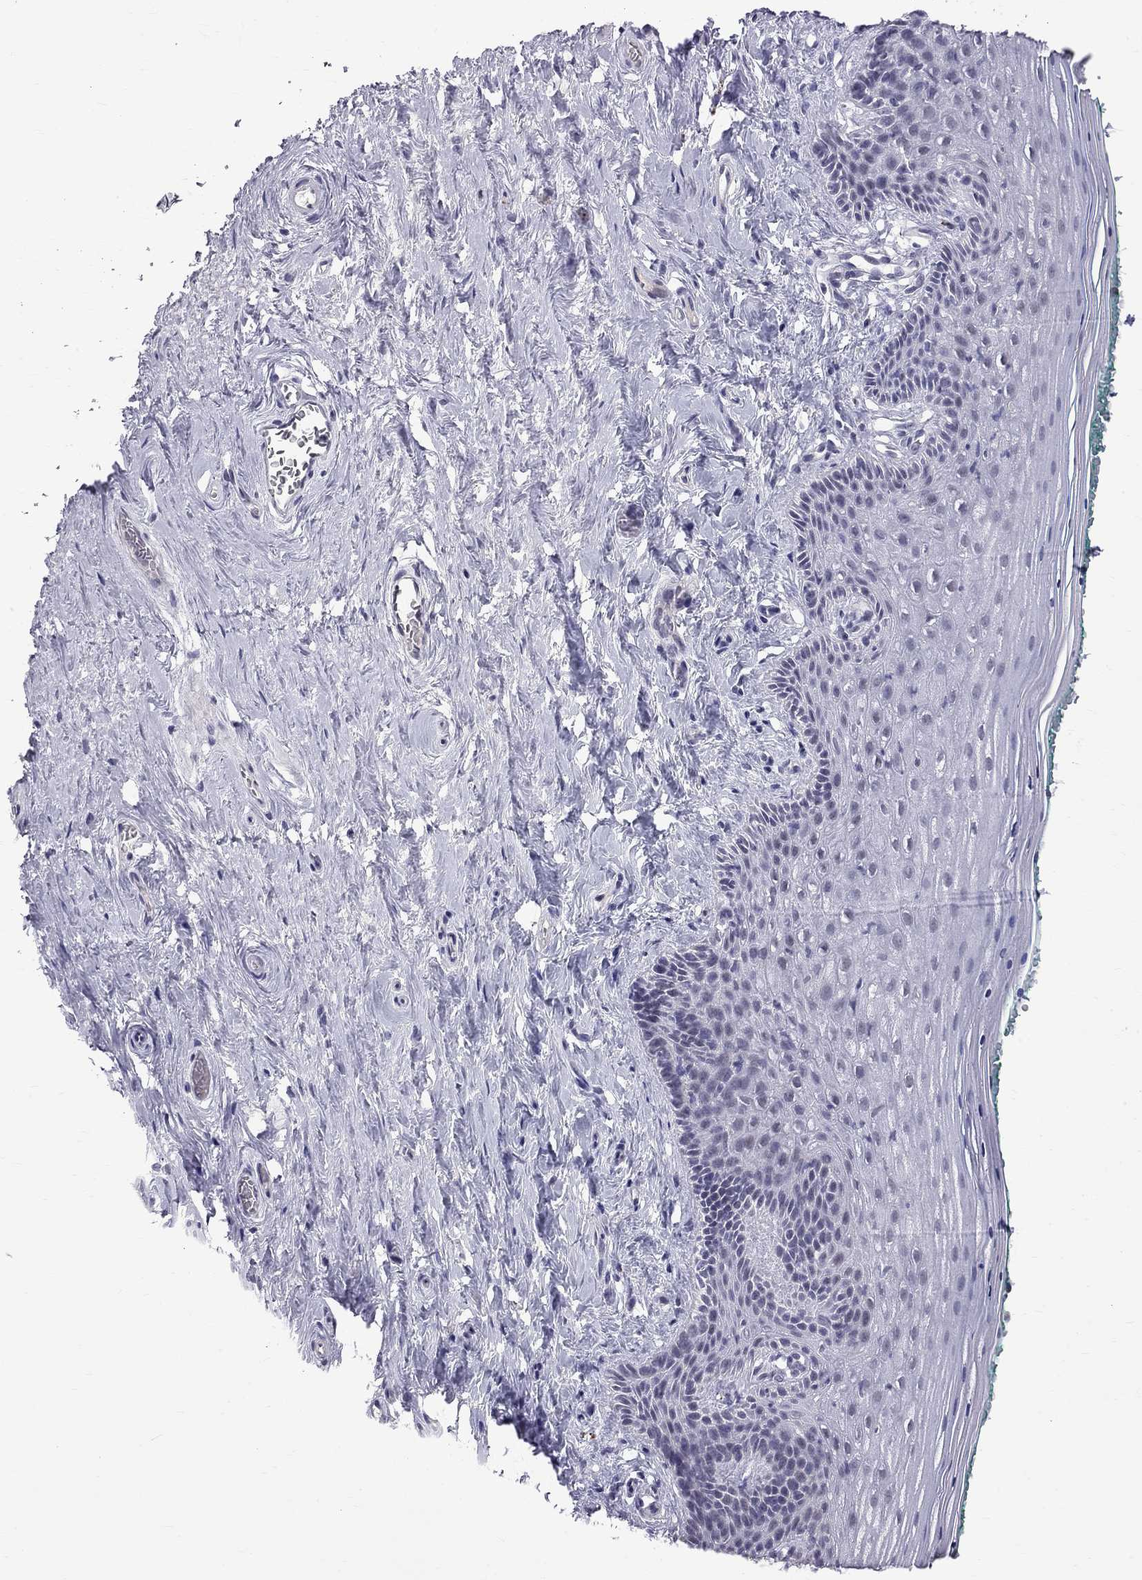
{"staining": {"intensity": "negative", "quantity": "none", "location": "none"}, "tissue": "vagina", "cell_type": "Squamous epithelial cells", "image_type": "normal", "snomed": [{"axis": "morphology", "description": "Normal tissue, NOS"}, {"axis": "topography", "description": "Vagina"}], "caption": "The IHC micrograph has no significant staining in squamous epithelial cells of vagina.", "gene": "RTL9", "patient": {"sex": "female", "age": 45}}